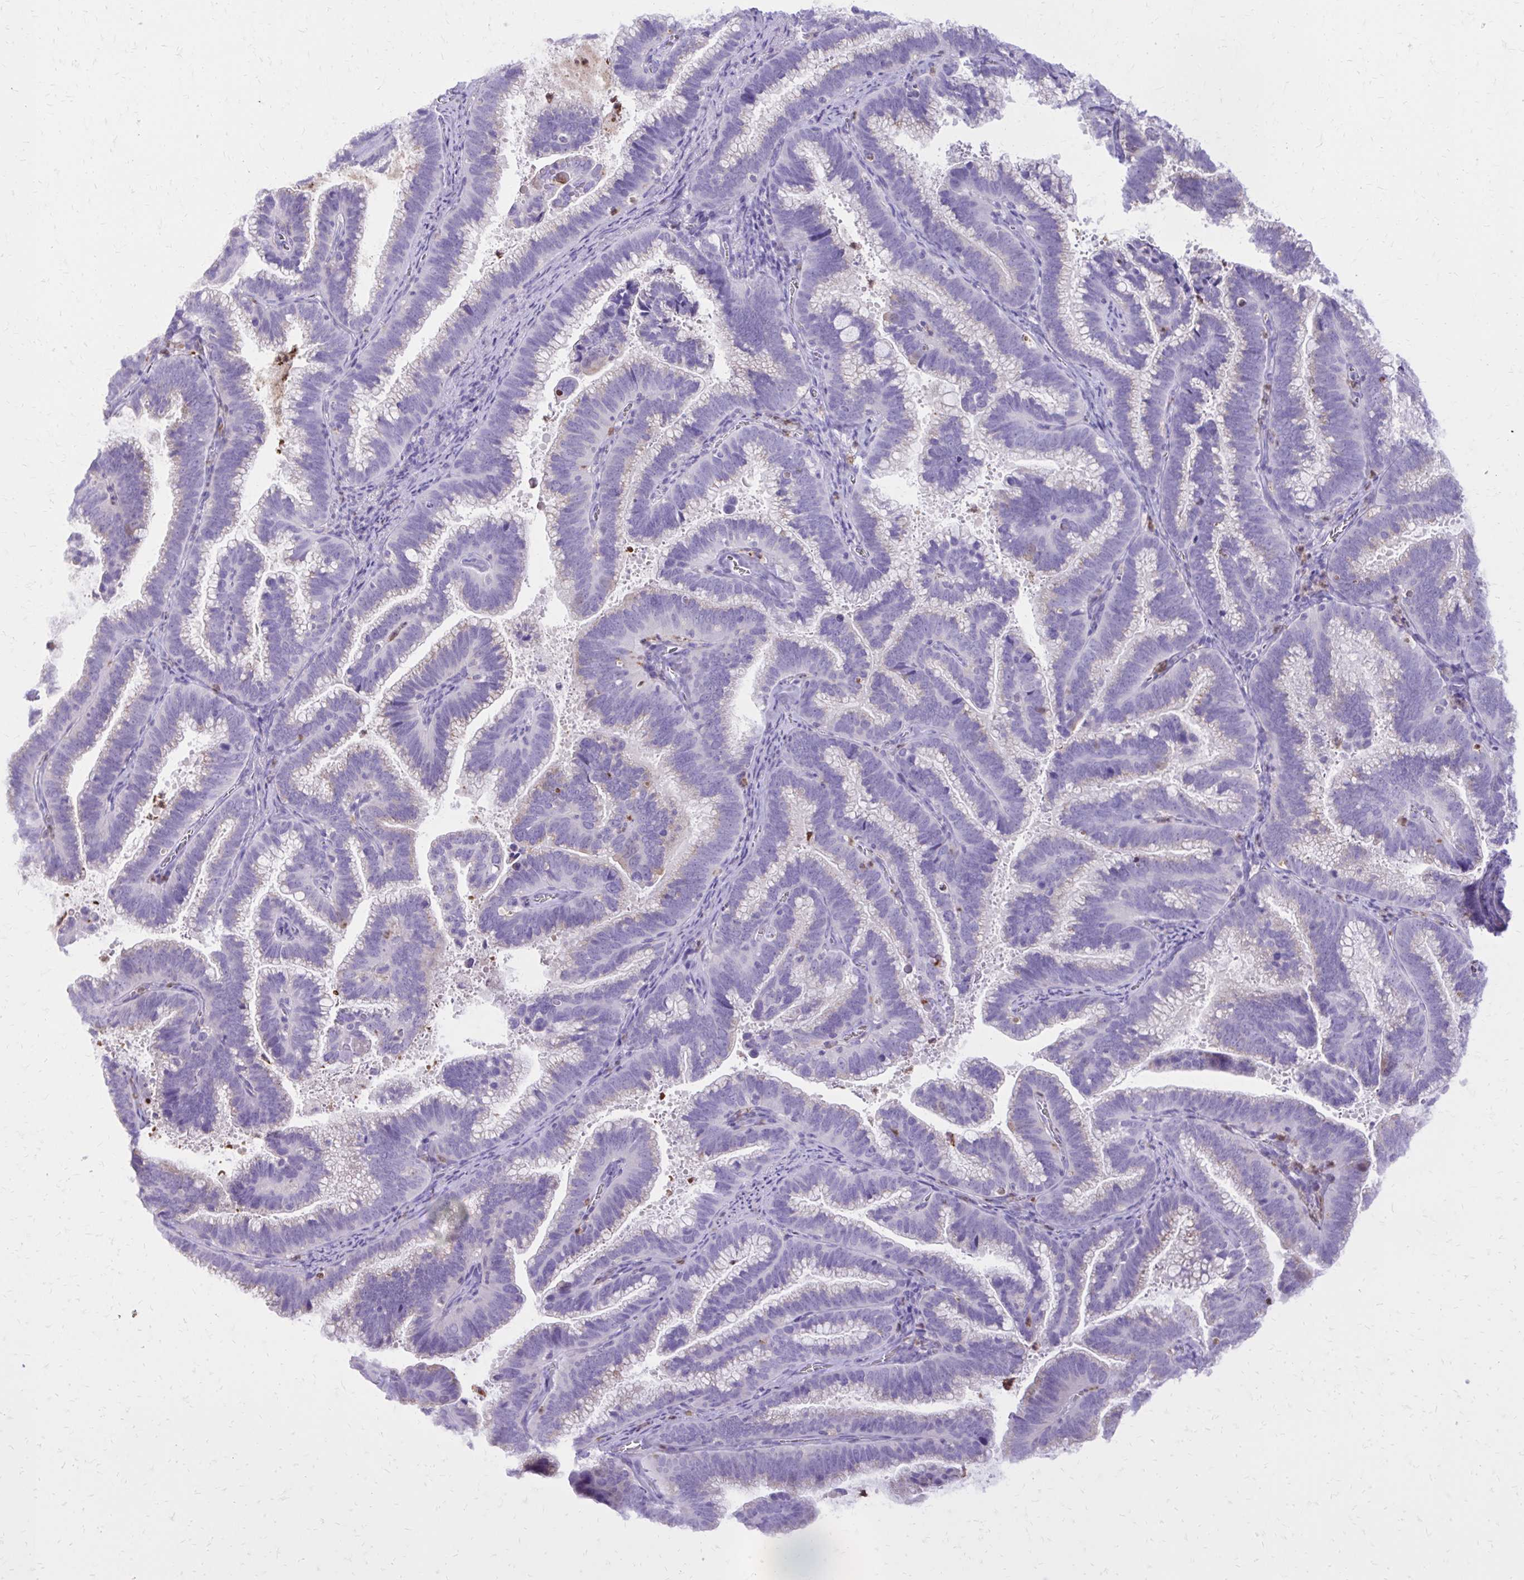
{"staining": {"intensity": "negative", "quantity": "none", "location": "none"}, "tissue": "cervical cancer", "cell_type": "Tumor cells", "image_type": "cancer", "snomed": [{"axis": "morphology", "description": "Adenocarcinoma, NOS"}, {"axis": "topography", "description": "Cervix"}], "caption": "There is no significant expression in tumor cells of cervical cancer.", "gene": "CAT", "patient": {"sex": "female", "age": 61}}